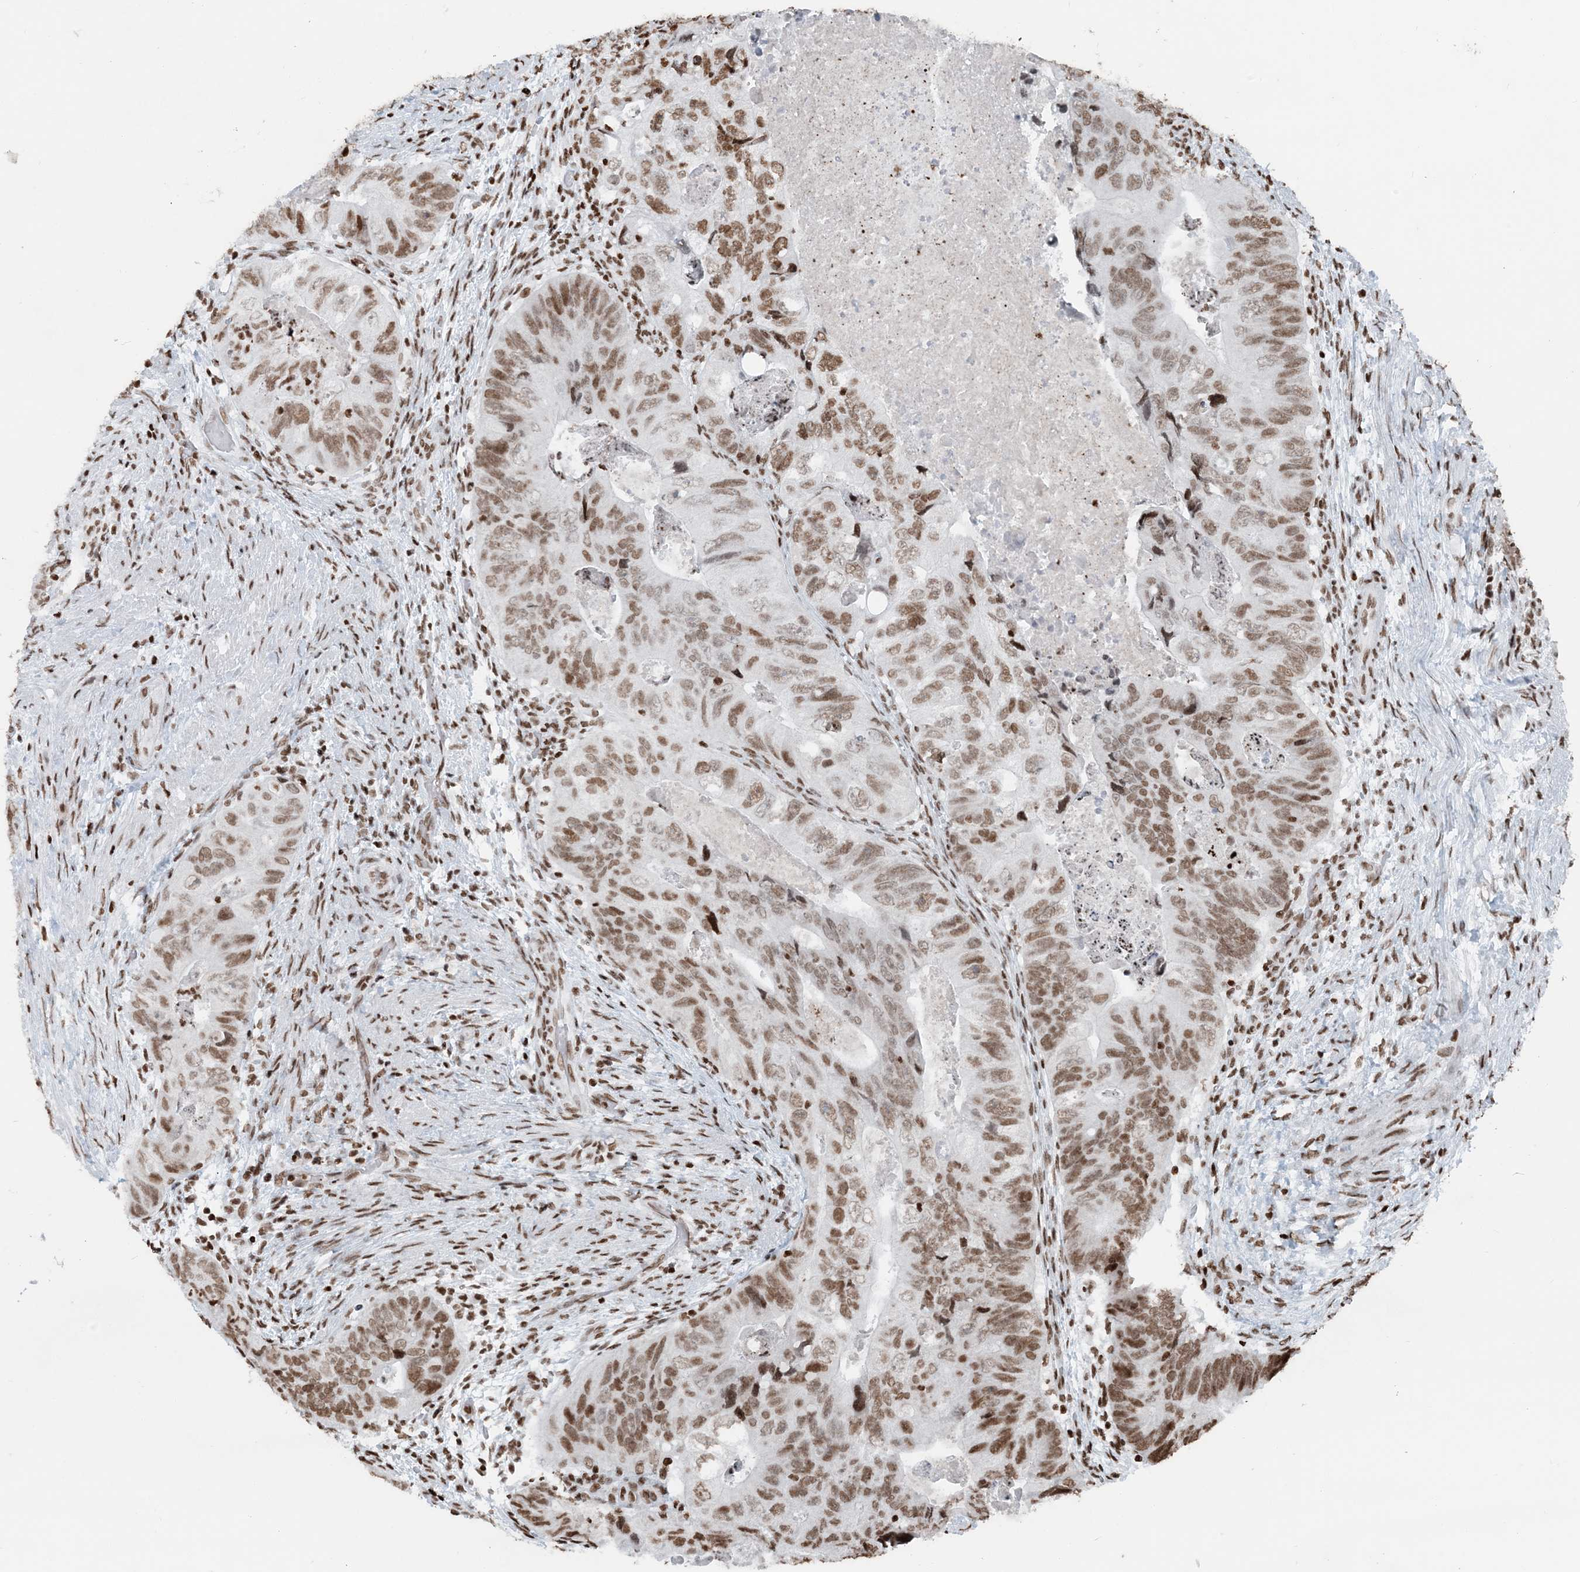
{"staining": {"intensity": "moderate", "quantity": ">75%", "location": "nuclear"}, "tissue": "colorectal cancer", "cell_type": "Tumor cells", "image_type": "cancer", "snomed": [{"axis": "morphology", "description": "Adenocarcinoma, NOS"}, {"axis": "topography", "description": "Rectum"}], "caption": "This is a micrograph of immunohistochemistry staining of adenocarcinoma (colorectal), which shows moderate expression in the nuclear of tumor cells.", "gene": "H3-3B", "patient": {"sex": "male", "age": 63}}